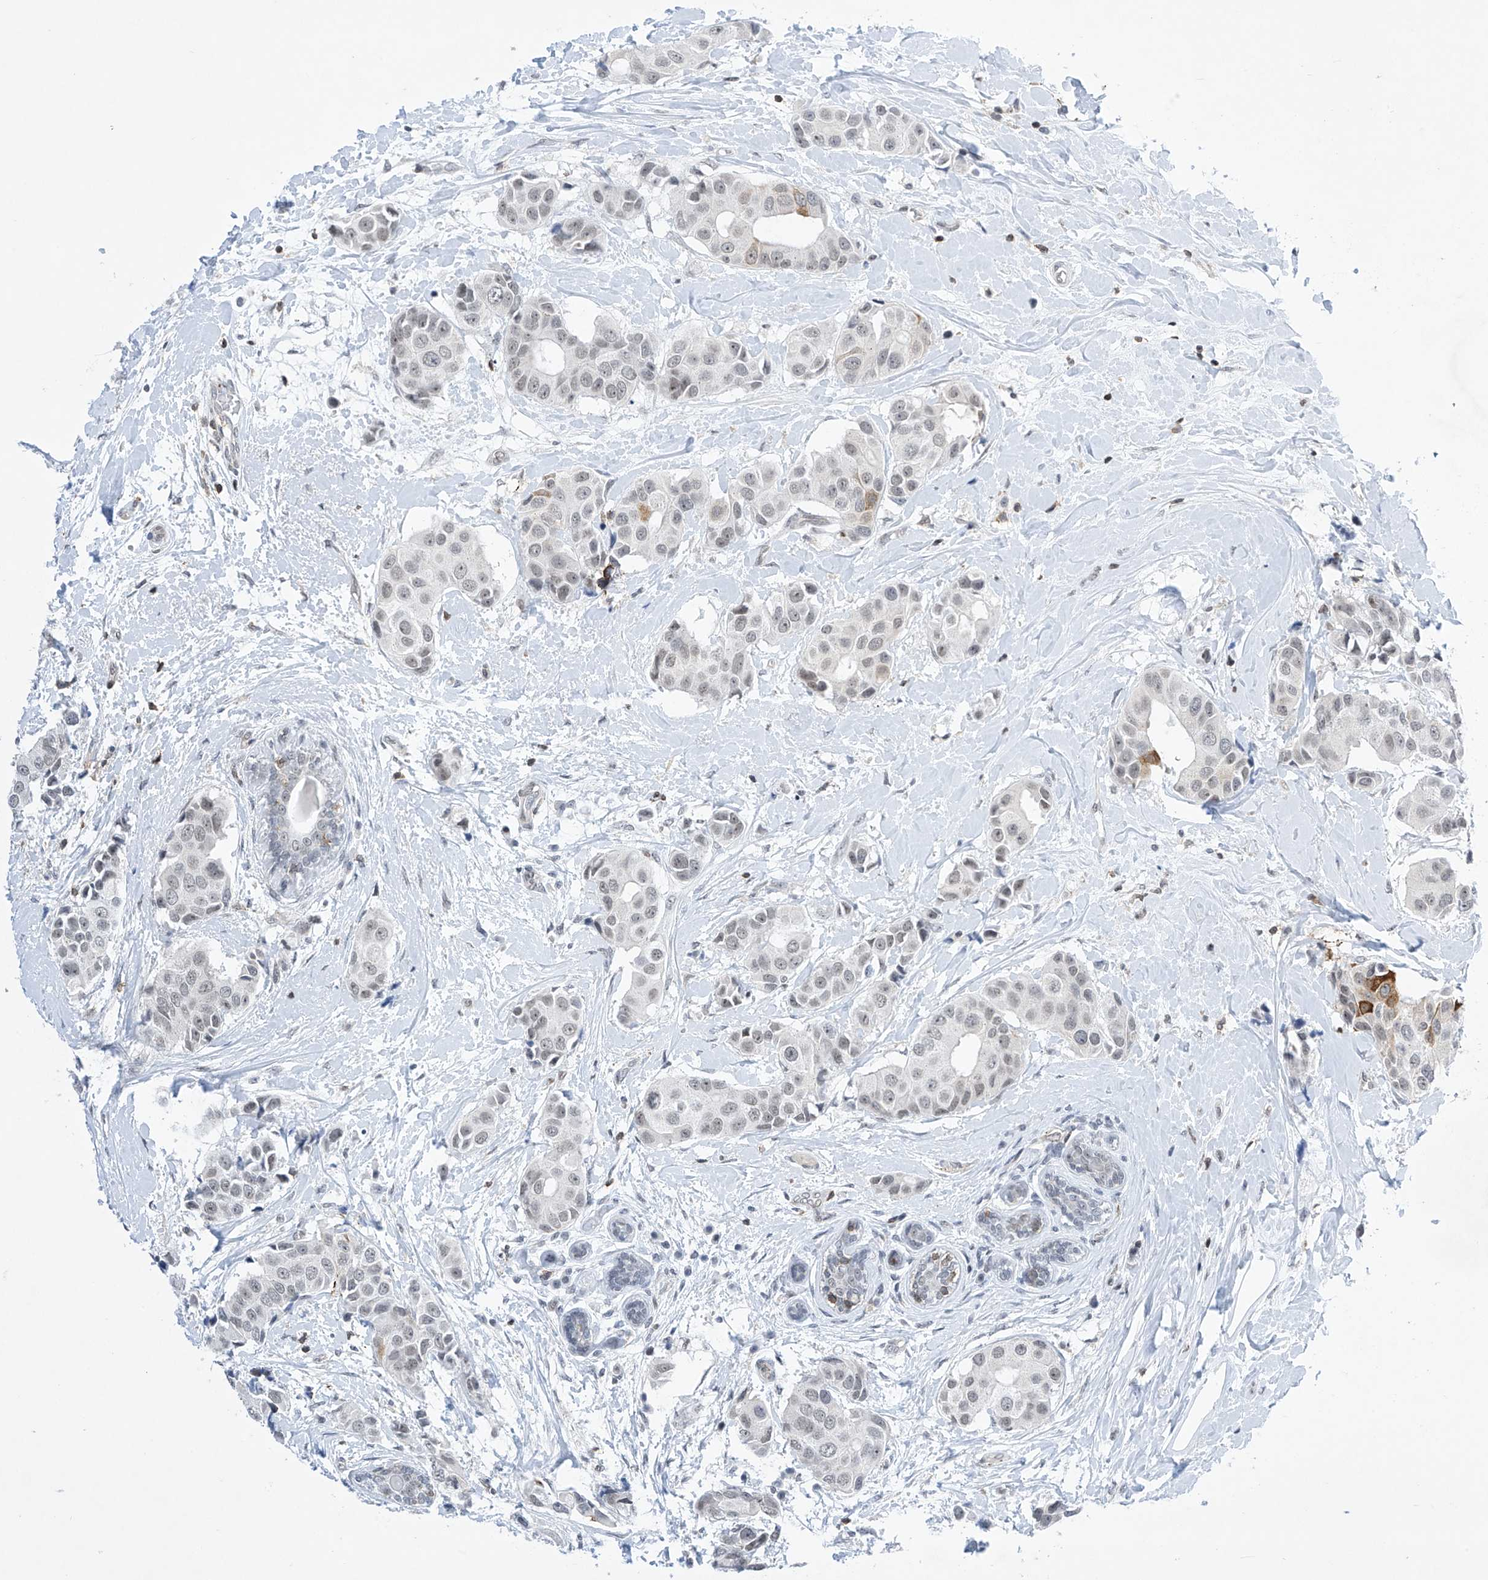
{"staining": {"intensity": "moderate", "quantity": "<25%", "location": "cytoplasmic/membranous"}, "tissue": "breast cancer", "cell_type": "Tumor cells", "image_type": "cancer", "snomed": [{"axis": "morphology", "description": "Normal tissue, NOS"}, {"axis": "morphology", "description": "Duct carcinoma"}, {"axis": "topography", "description": "Breast"}], "caption": "Moderate cytoplasmic/membranous staining for a protein is seen in about <25% of tumor cells of breast cancer (infiltrating ductal carcinoma) using immunohistochemistry.", "gene": "MSL3", "patient": {"sex": "female", "age": 39}}